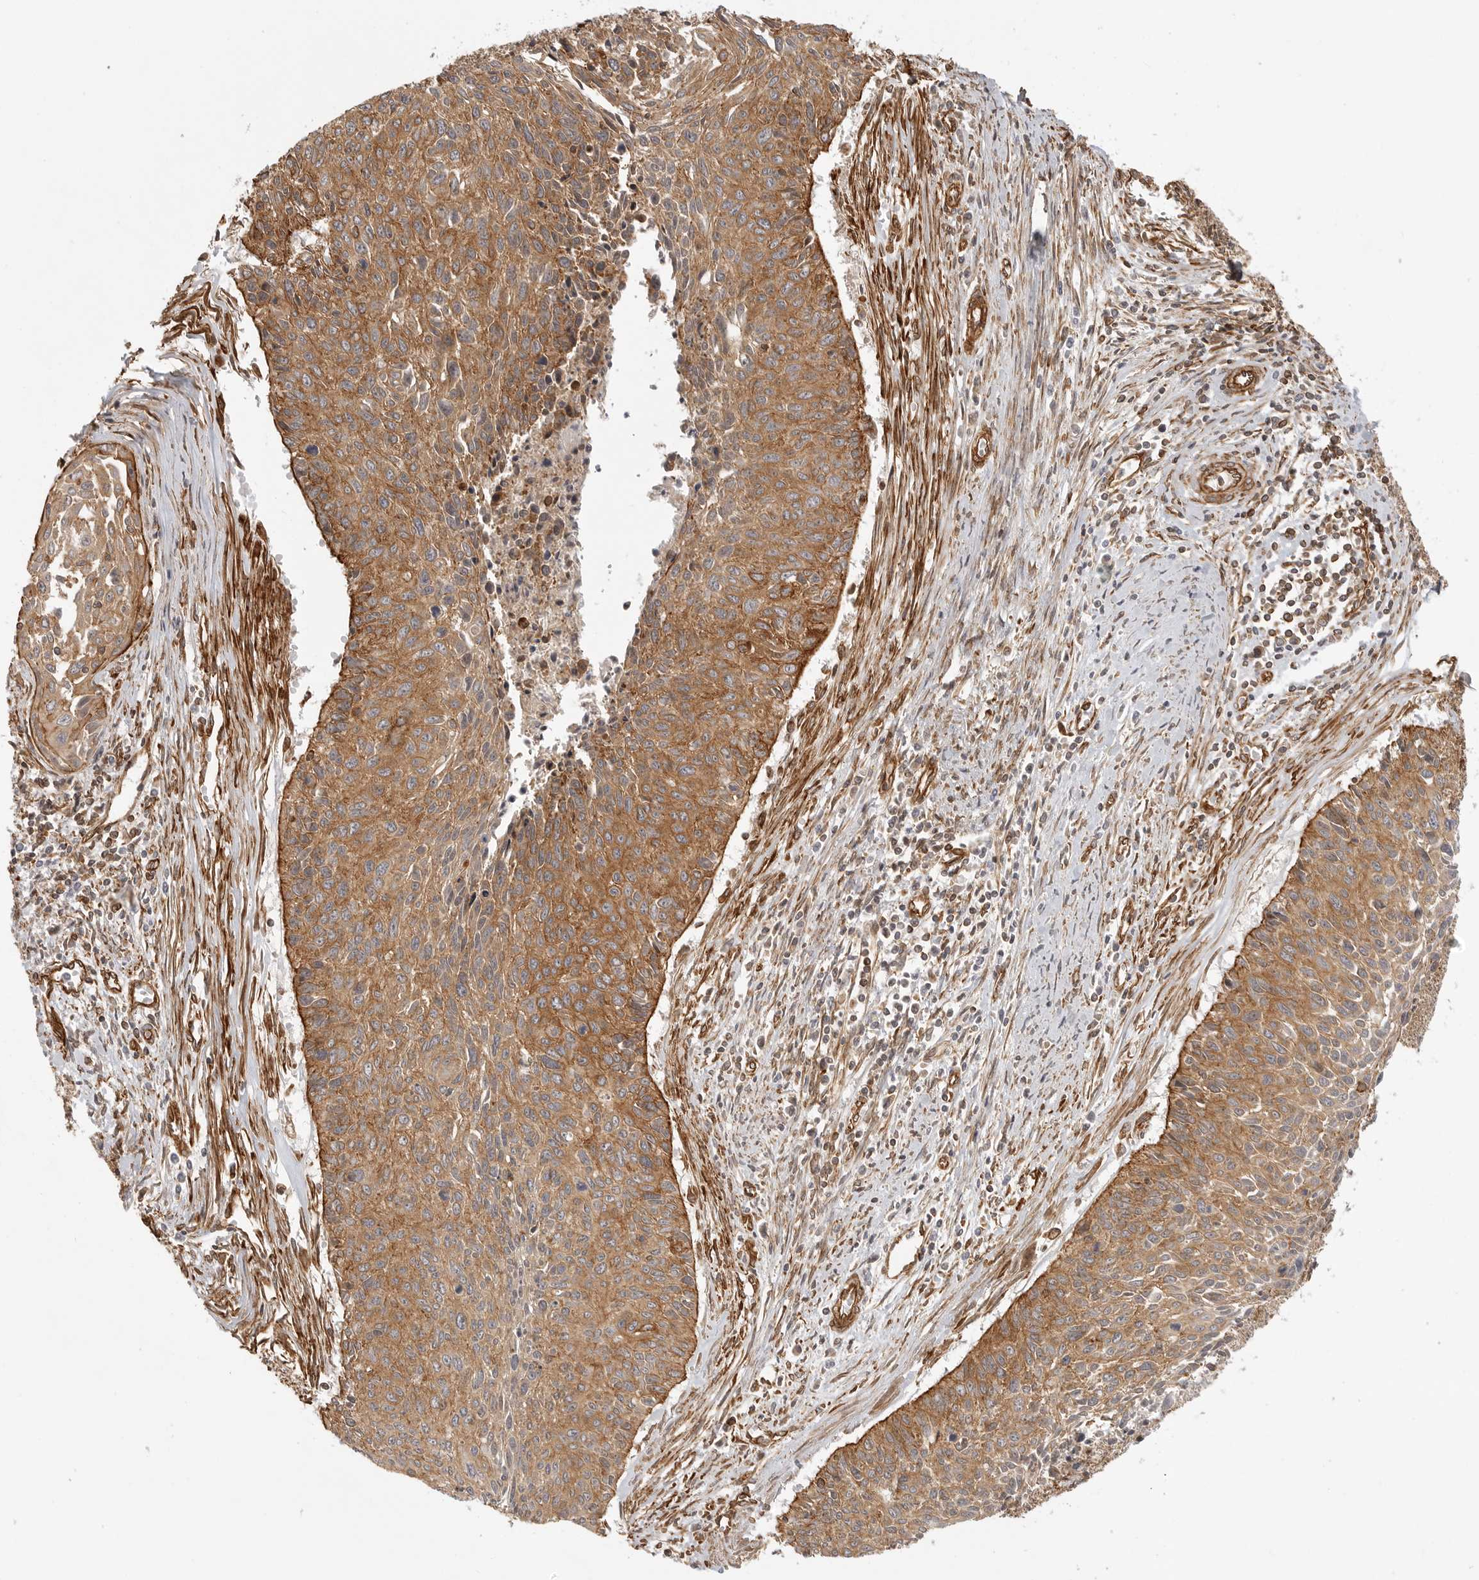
{"staining": {"intensity": "moderate", "quantity": ">75%", "location": "cytoplasmic/membranous"}, "tissue": "cervical cancer", "cell_type": "Tumor cells", "image_type": "cancer", "snomed": [{"axis": "morphology", "description": "Squamous cell carcinoma, NOS"}, {"axis": "topography", "description": "Cervix"}], "caption": "Cervical squamous cell carcinoma stained for a protein displays moderate cytoplasmic/membranous positivity in tumor cells.", "gene": "ATOH7", "patient": {"sex": "female", "age": 55}}